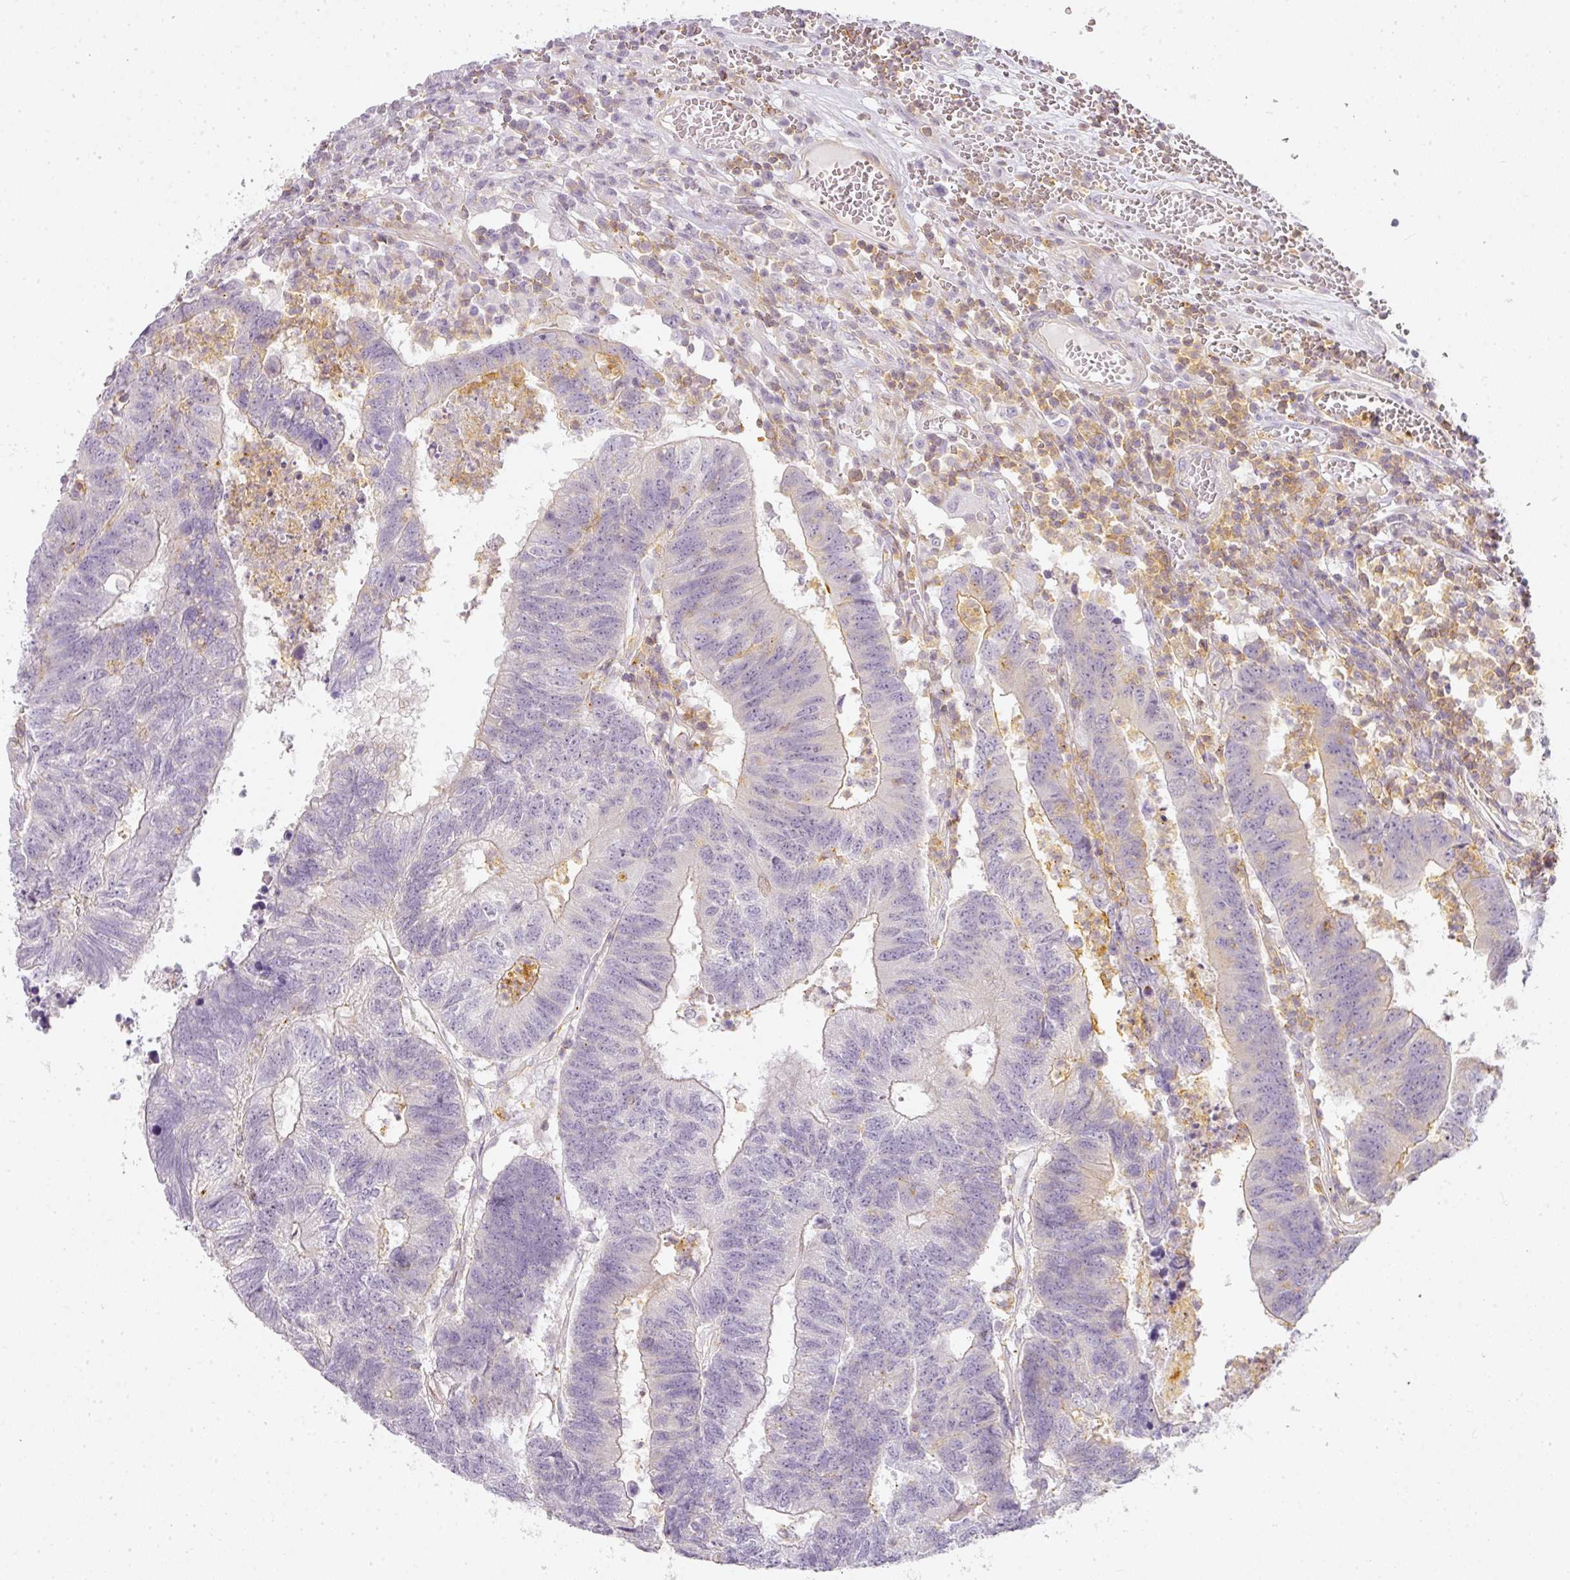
{"staining": {"intensity": "weak", "quantity": "<25%", "location": "cytoplasmic/membranous"}, "tissue": "colorectal cancer", "cell_type": "Tumor cells", "image_type": "cancer", "snomed": [{"axis": "morphology", "description": "Adenocarcinoma, NOS"}, {"axis": "topography", "description": "Colon"}], "caption": "Protein analysis of adenocarcinoma (colorectal) displays no significant positivity in tumor cells. Brightfield microscopy of immunohistochemistry (IHC) stained with DAB (brown) and hematoxylin (blue), captured at high magnification.", "gene": "TMEM42", "patient": {"sex": "female", "age": 48}}